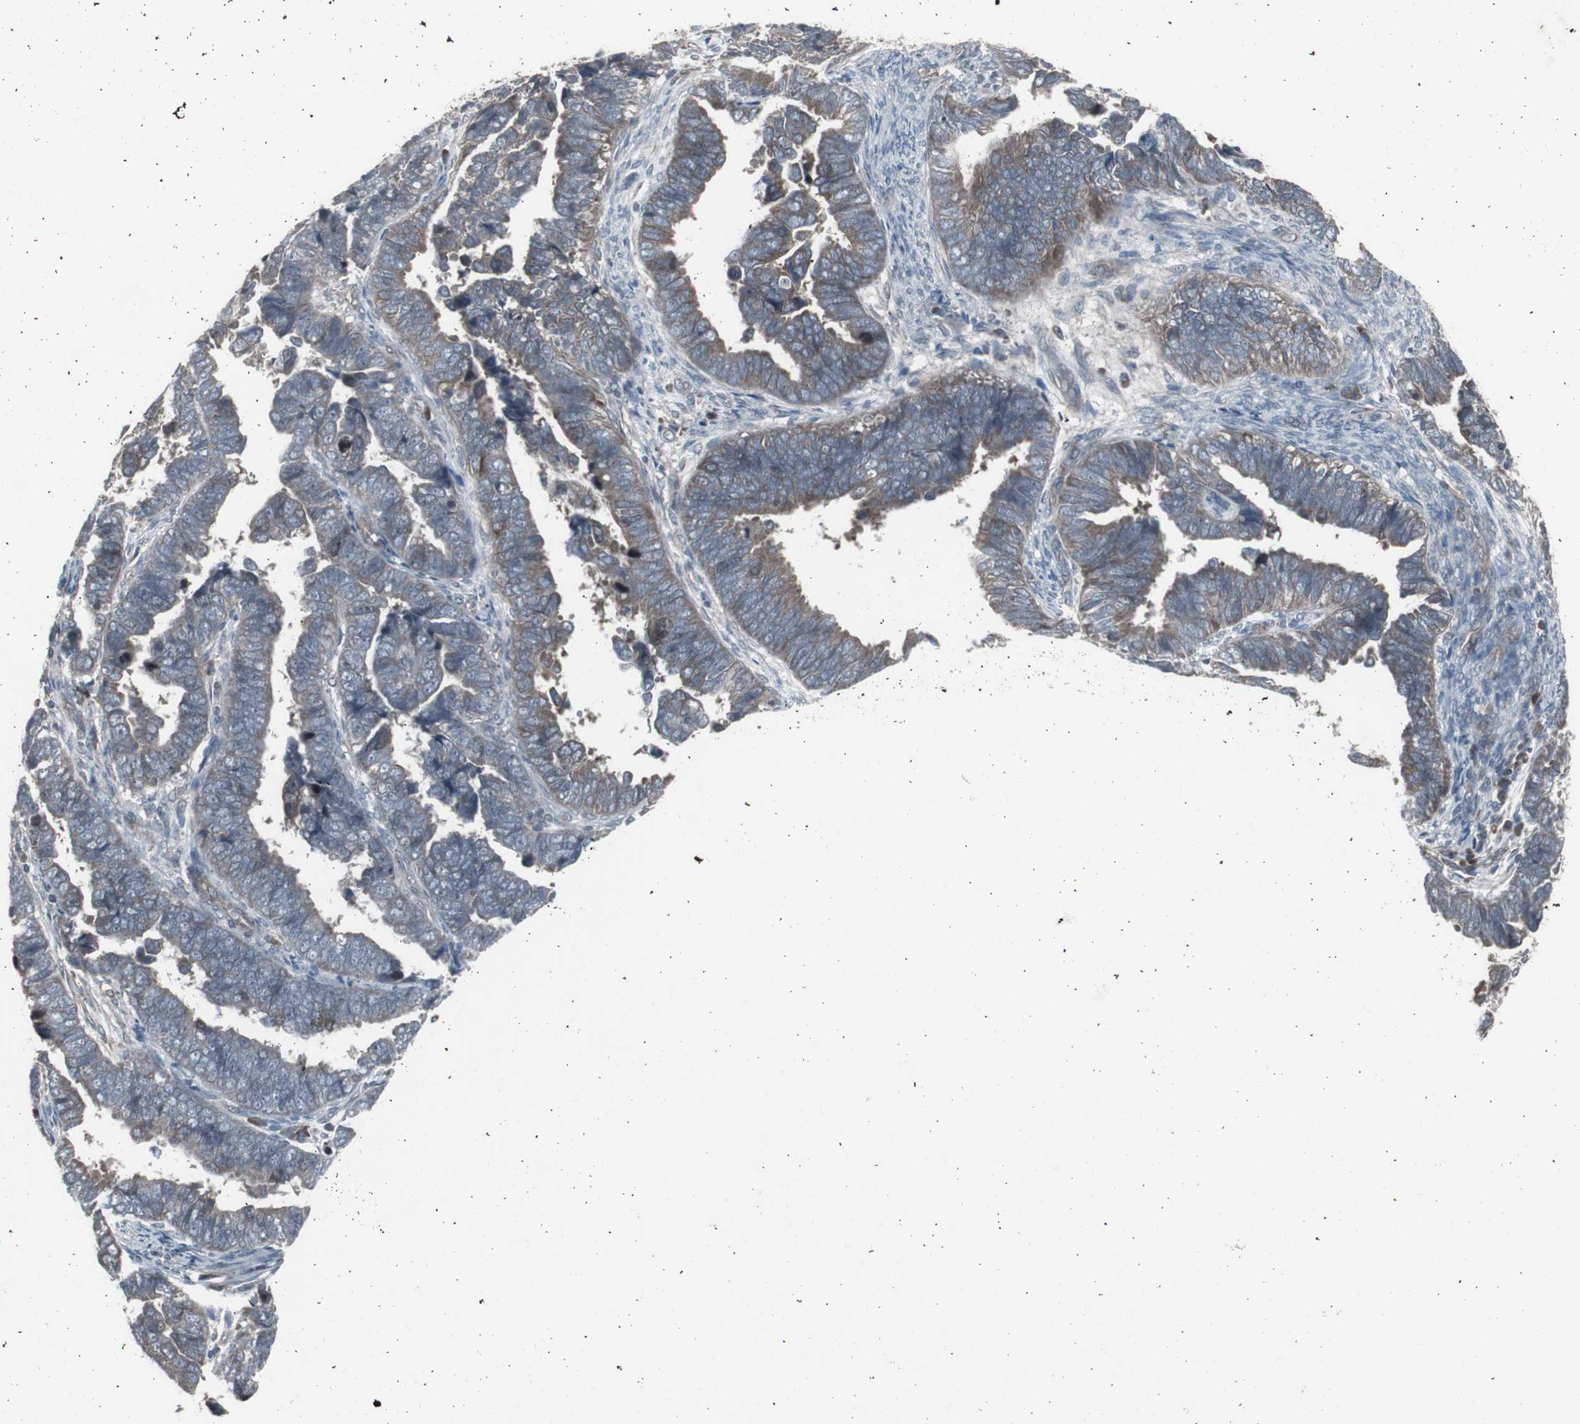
{"staining": {"intensity": "weak", "quantity": "25%-75%", "location": "cytoplasmic/membranous"}, "tissue": "endometrial cancer", "cell_type": "Tumor cells", "image_type": "cancer", "snomed": [{"axis": "morphology", "description": "Adenocarcinoma, NOS"}, {"axis": "topography", "description": "Endometrium"}], "caption": "The image shows a brown stain indicating the presence of a protein in the cytoplasmic/membranous of tumor cells in endometrial cancer.", "gene": "SSTR2", "patient": {"sex": "female", "age": 75}}